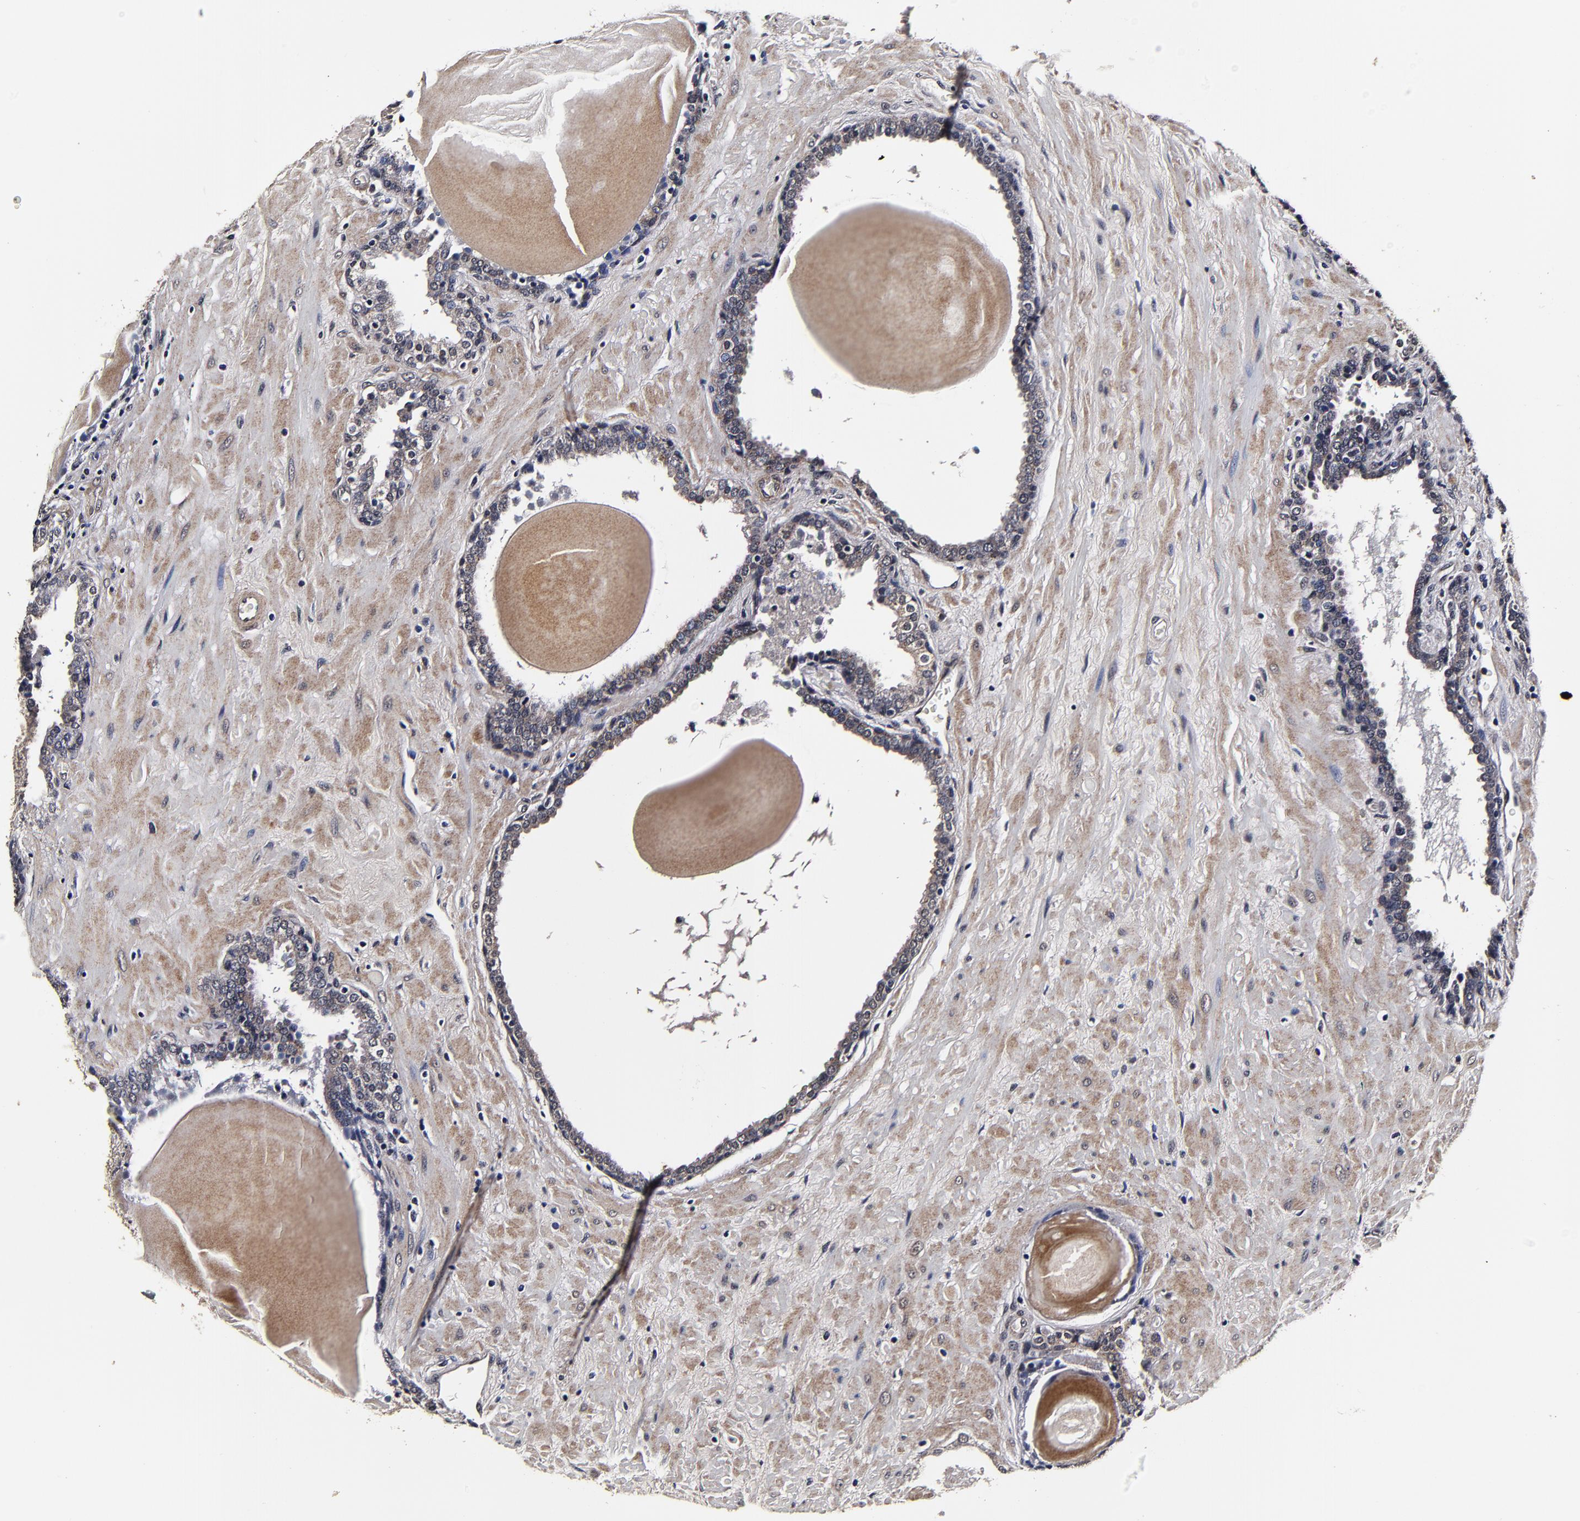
{"staining": {"intensity": "moderate", "quantity": "<25%", "location": "cytoplasmic/membranous"}, "tissue": "prostate", "cell_type": "Glandular cells", "image_type": "normal", "snomed": [{"axis": "morphology", "description": "Normal tissue, NOS"}, {"axis": "topography", "description": "Prostate"}], "caption": "Glandular cells demonstrate low levels of moderate cytoplasmic/membranous positivity in about <25% of cells in normal human prostate. (DAB = brown stain, brightfield microscopy at high magnification).", "gene": "MMP15", "patient": {"sex": "male", "age": 51}}